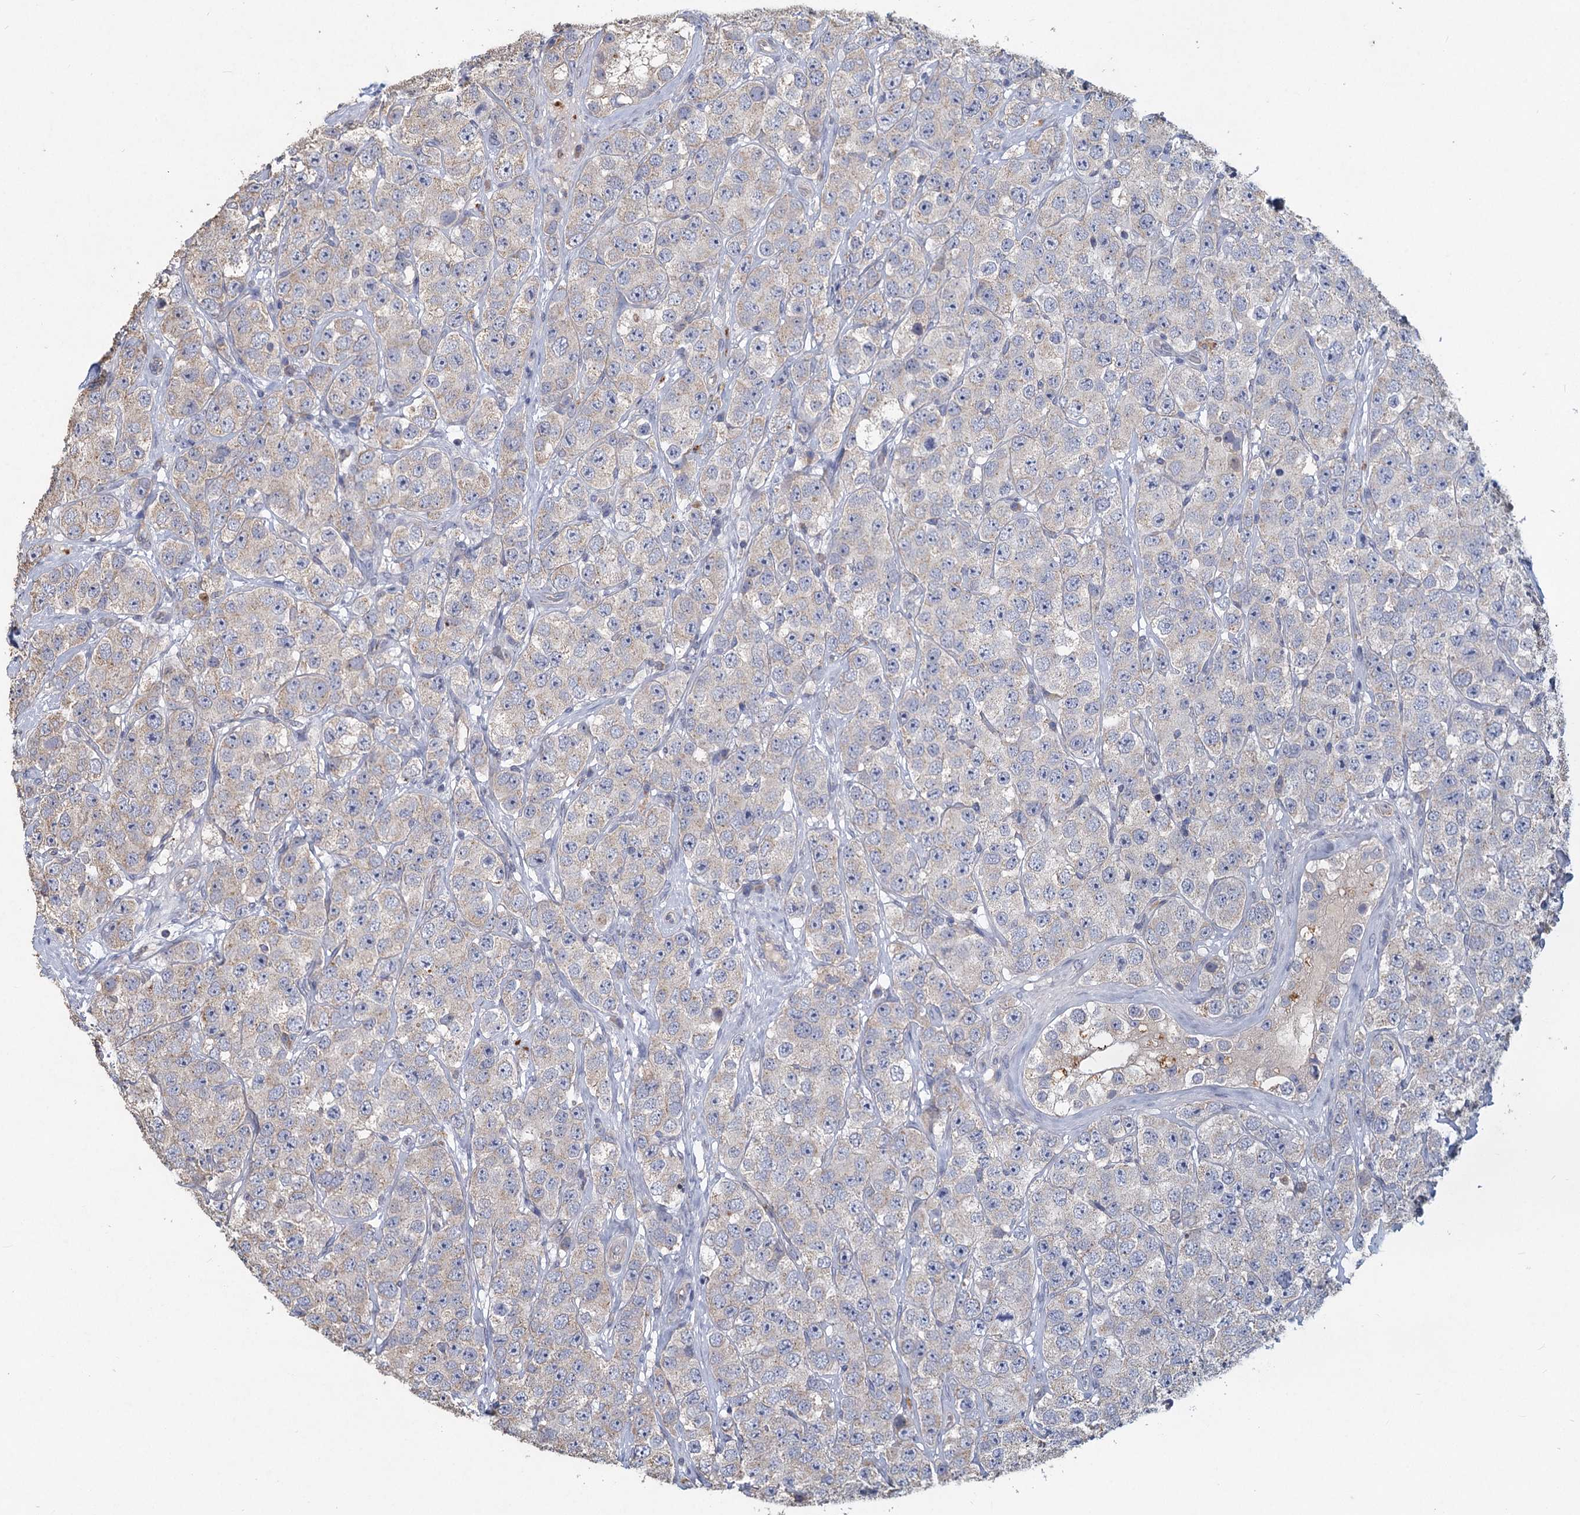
{"staining": {"intensity": "negative", "quantity": "none", "location": "none"}, "tissue": "testis cancer", "cell_type": "Tumor cells", "image_type": "cancer", "snomed": [{"axis": "morphology", "description": "Seminoma, NOS"}, {"axis": "topography", "description": "Testis"}], "caption": "DAB (3,3'-diaminobenzidine) immunohistochemical staining of human testis seminoma demonstrates no significant positivity in tumor cells.", "gene": "HES2", "patient": {"sex": "male", "age": 28}}